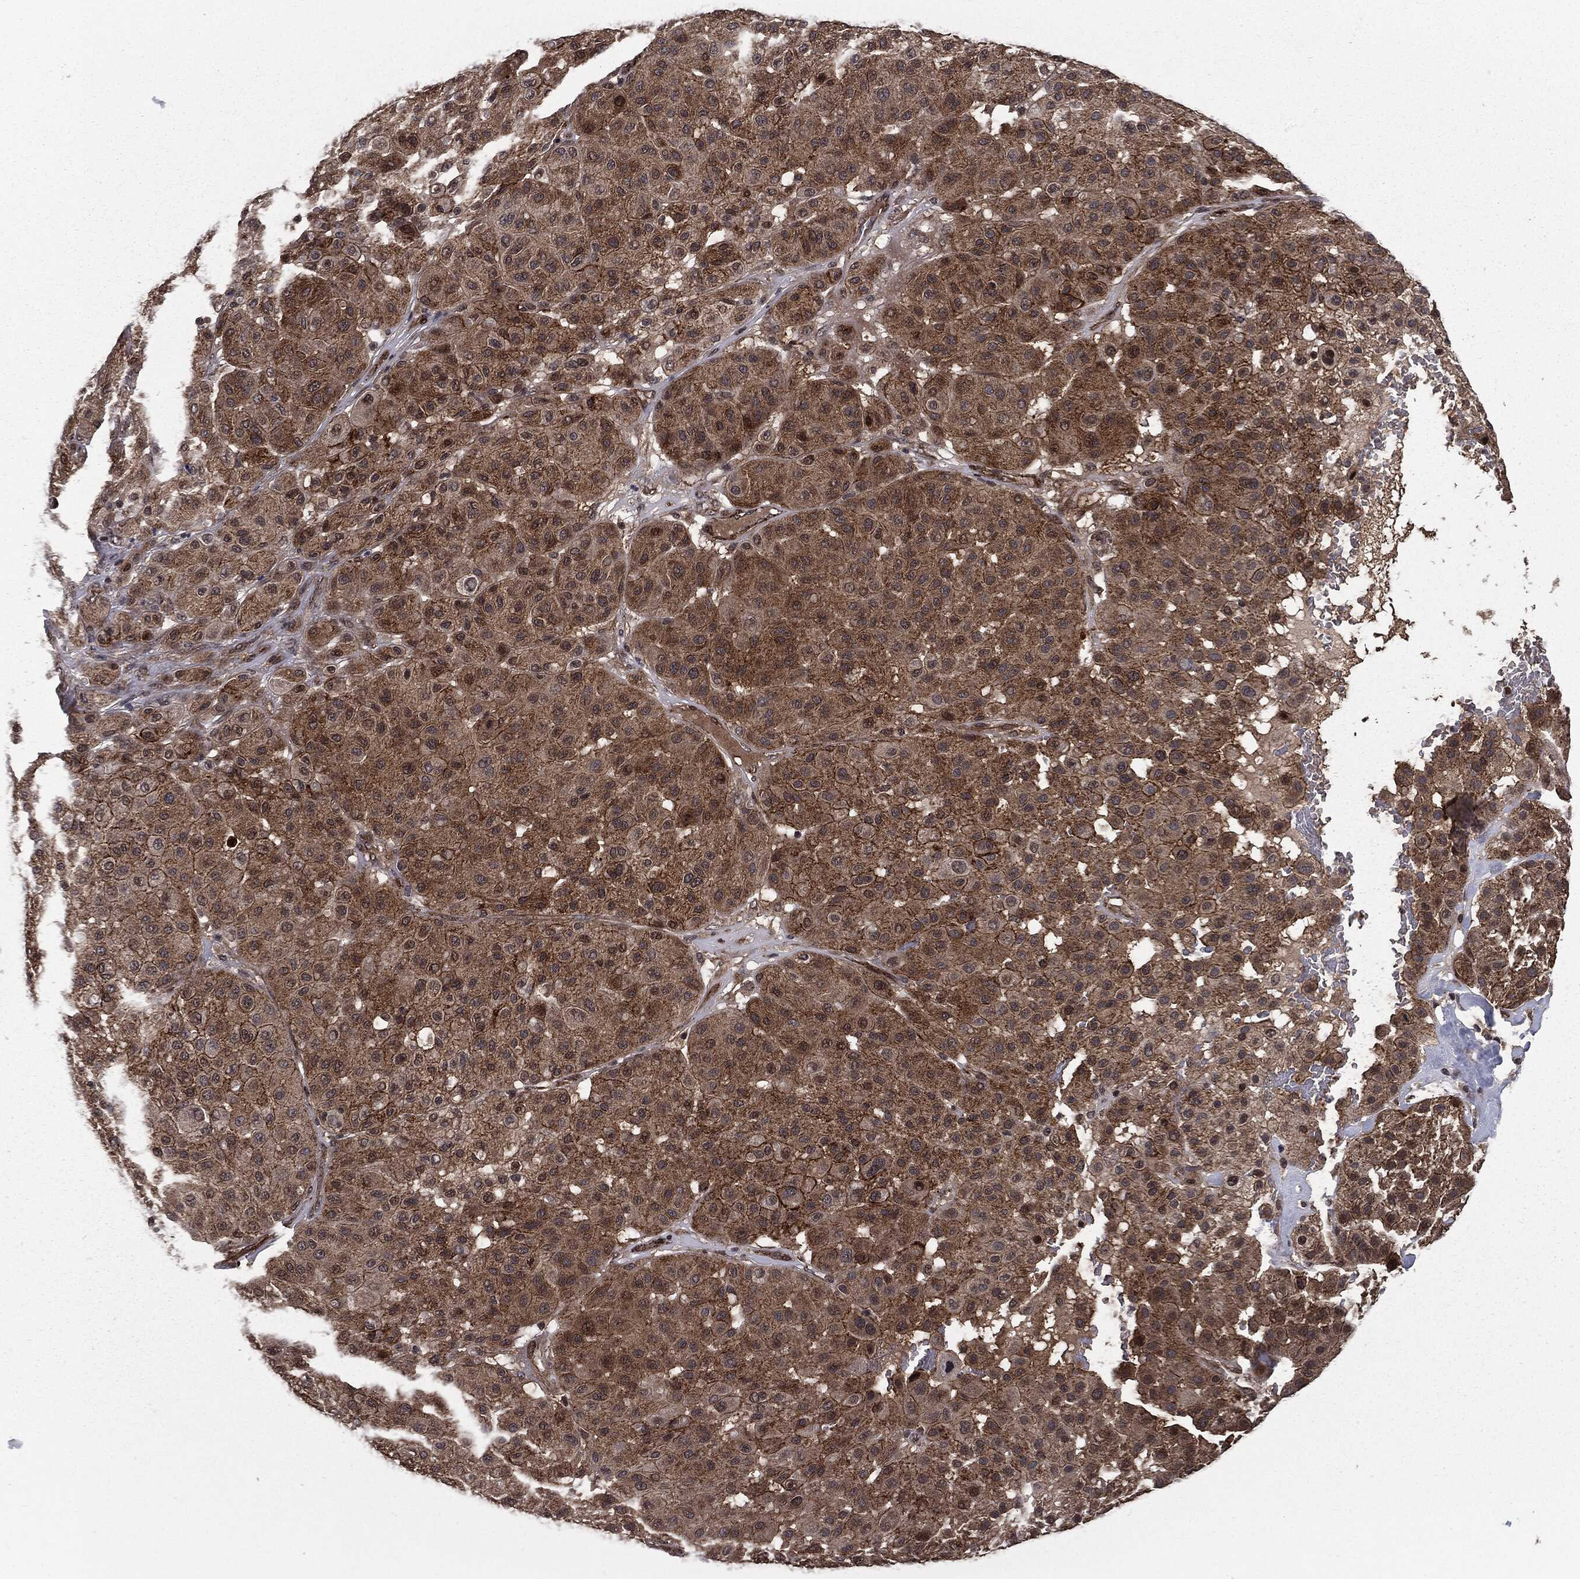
{"staining": {"intensity": "strong", "quantity": "<25%", "location": "cytoplasmic/membranous"}, "tissue": "melanoma", "cell_type": "Tumor cells", "image_type": "cancer", "snomed": [{"axis": "morphology", "description": "Malignant melanoma, Metastatic site"}, {"axis": "topography", "description": "Smooth muscle"}], "caption": "Immunohistochemistry of human malignant melanoma (metastatic site) demonstrates medium levels of strong cytoplasmic/membranous positivity in approximately <25% of tumor cells. (brown staining indicates protein expression, while blue staining denotes nuclei).", "gene": "PTPA", "patient": {"sex": "male", "age": 41}}